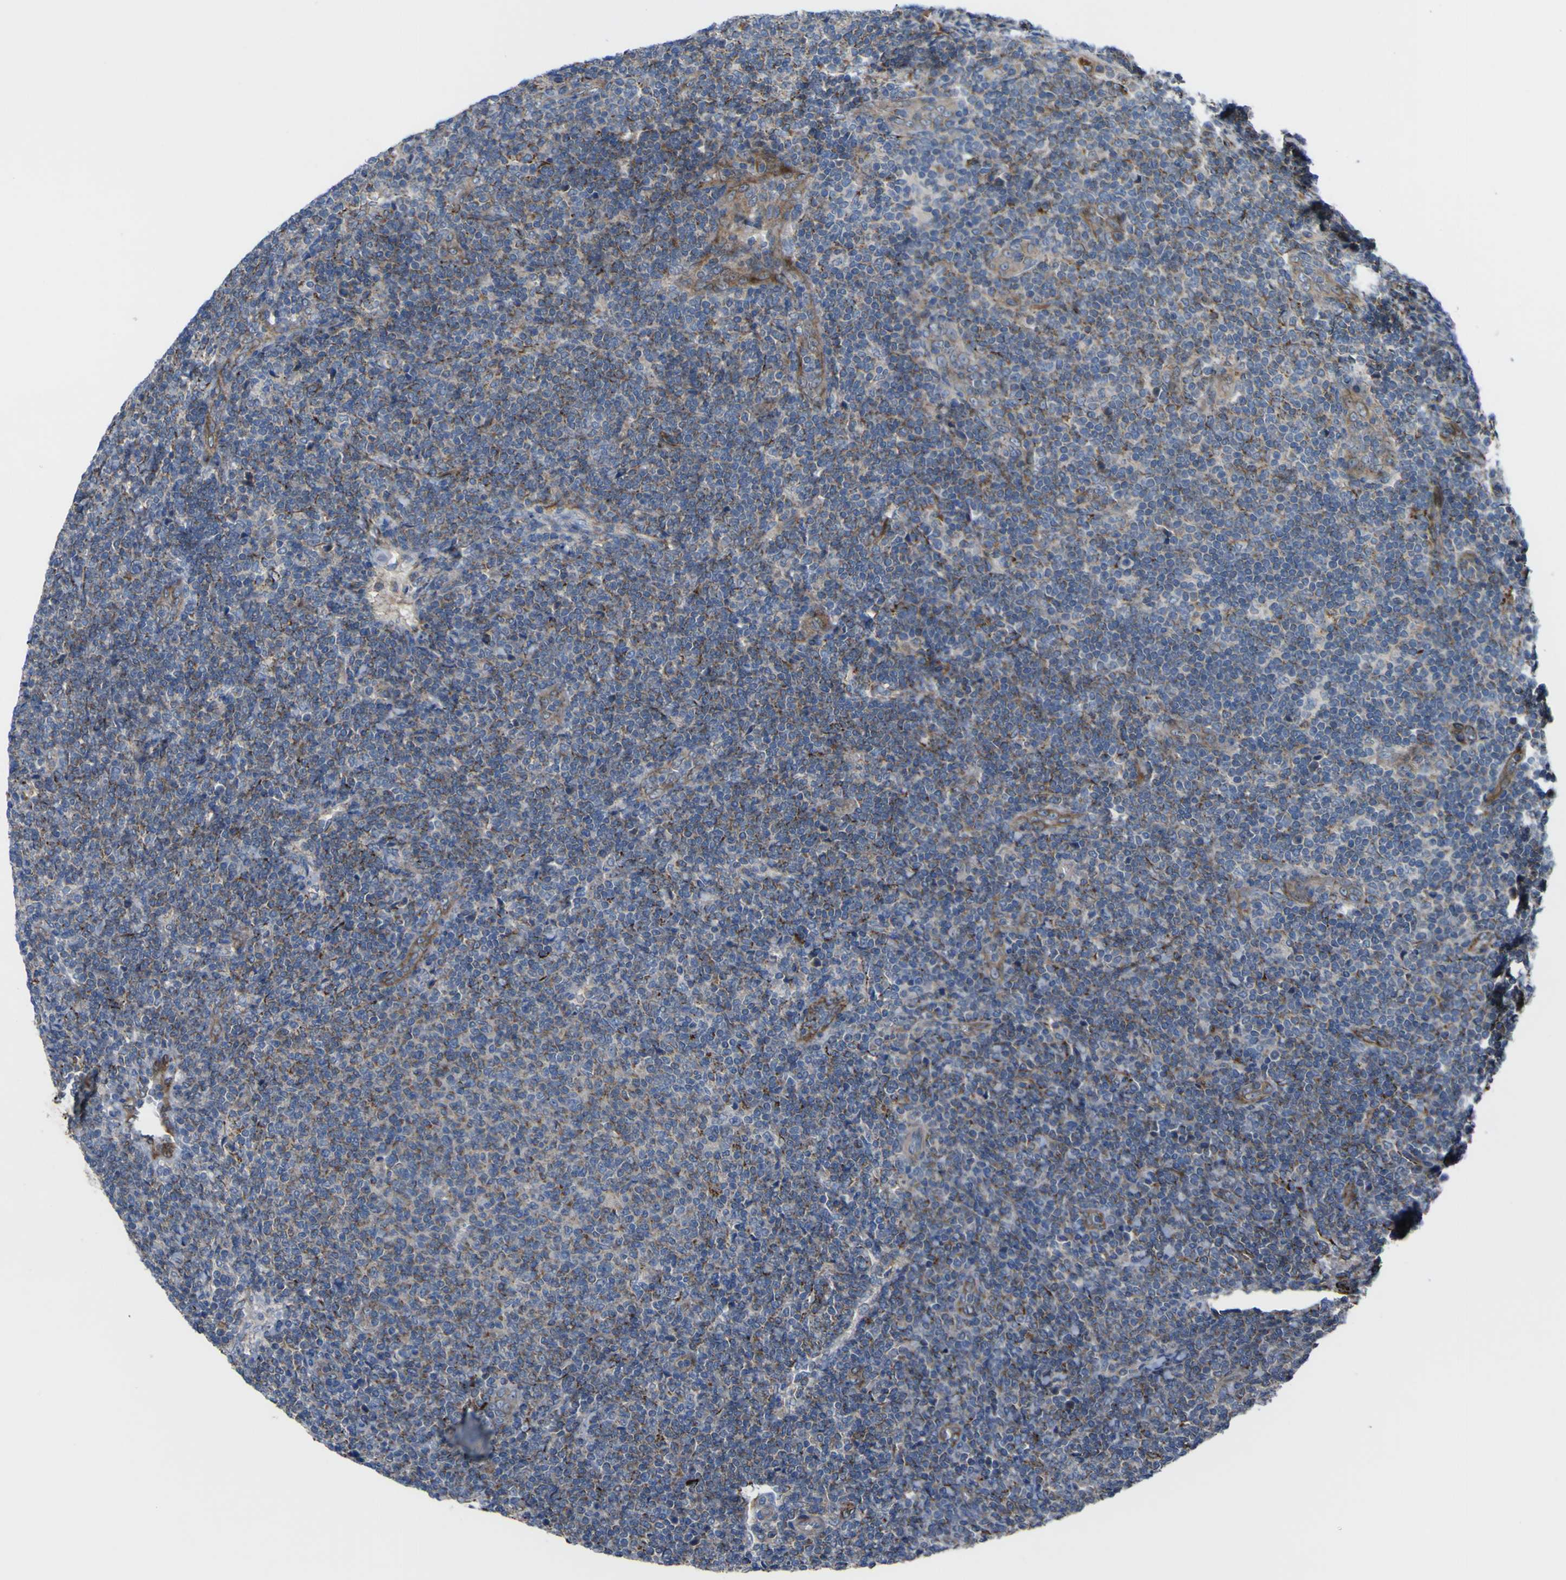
{"staining": {"intensity": "negative", "quantity": "none", "location": "none"}, "tissue": "lymphoma", "cell_type": "Tumor cells", "image_type": "cancer", "snomed": [{"axis": "morphology", "description": "Malignant lymphoma, non-Hodgkin's type, Low grade"}, {"axis": "topography", "description": "Lymph node"}], "caption": "Lymphoma was stained to show a protein in brown. There is no significant positivity in tumor cells.", "gene": "GPLD1", "patient": {"sex": "male", "age": 66}}